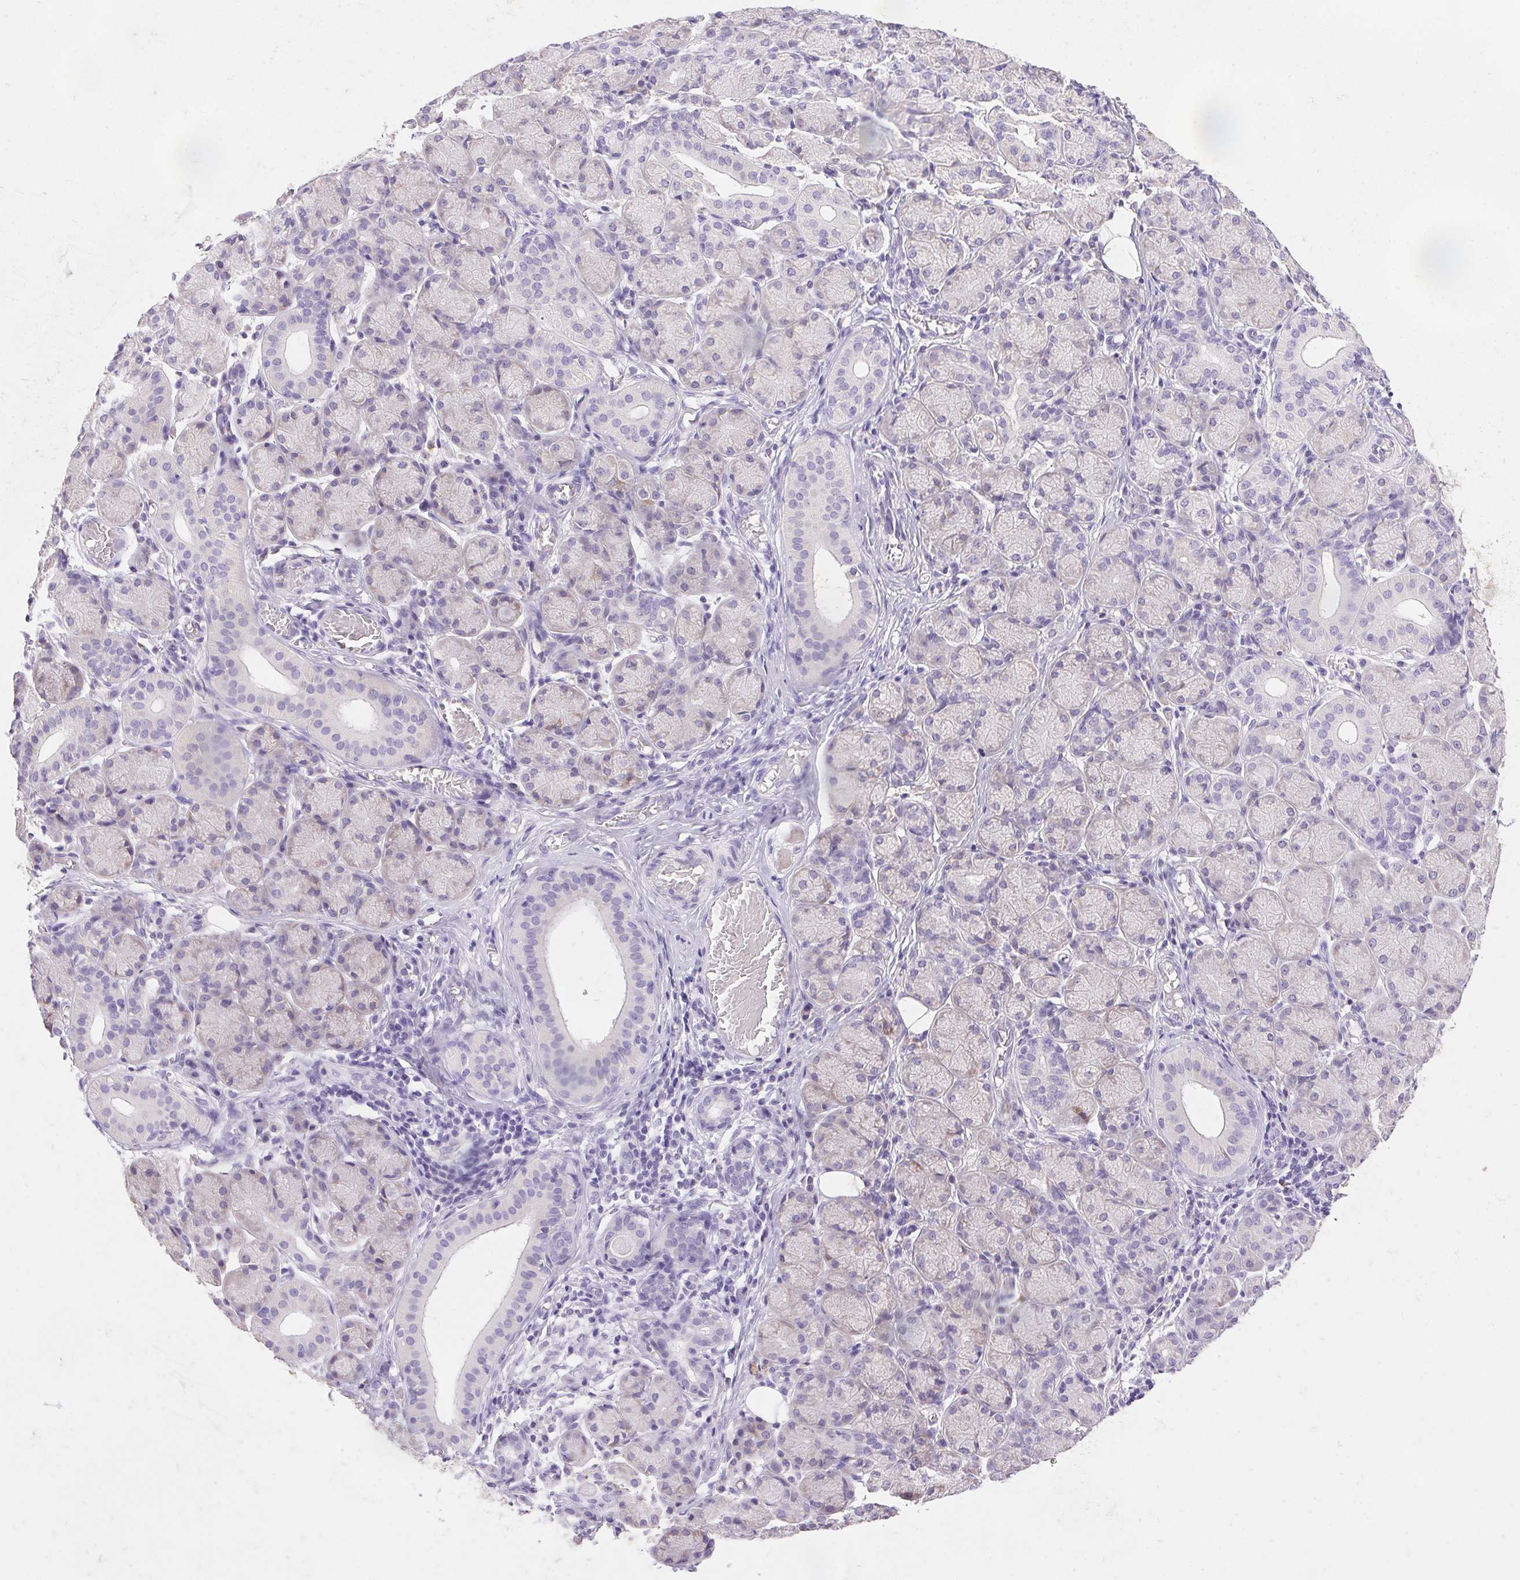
{"staining": {"intensity": "weak", "quantity": "<25%", "location": "cytoplasmic/membranous"}, "tissue": "salivary gland", "cell_type": "Glandular cells", "image_type": "normal", "snomed": [{"axis": "morphology", "description": "Normal tissue, NOS"}, {"axis": "topography", "description": "Salivary gland"}, {"axis": "topography", "description": "Peripheral nerve tissue"}], "caption": "DAB immunohistochemical staining of normal human salivary gland displays no significant expression in glandular cells.", "gene": "ARHGAP11B", "patient": {"sex": "female", "age": 24}}